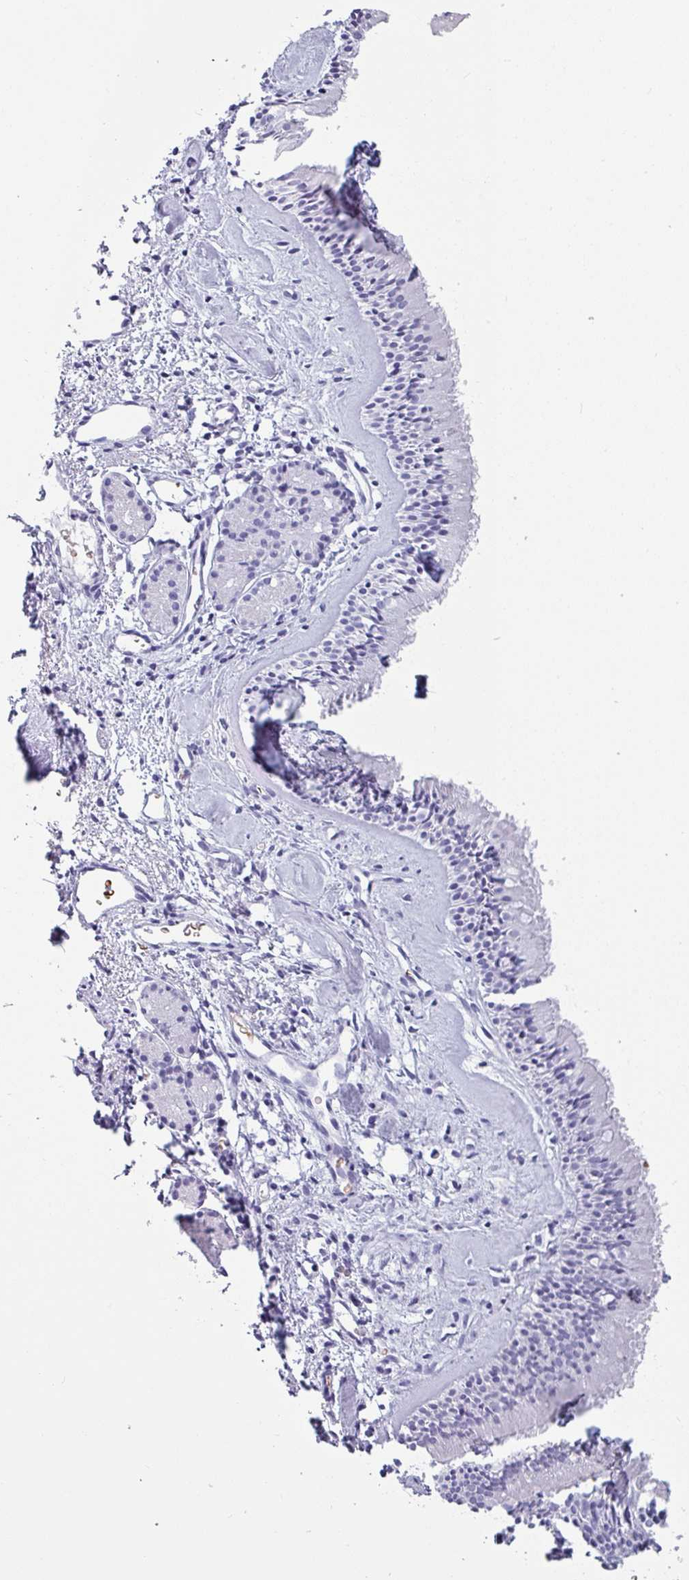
{"staining": {"intensity": "negative", "quantity": "none", "location": "none"}, "tissue": "nasopharynx", "cell_type": "Respiratory epithelial cells", "image_type": "normal", "snomed": [{"axis": "morphology", "description": "Normal tissue, NOS"}, {"axis": "topography", "description": "Nasopharynx"}], "caption": "DAB immunohistochemical staining of normal human nasopharynx exhibits no significant positivity in respiratory epithelial cells. The staining is performed using DAB brown chromogen with nuclei counter-stained in using hematoxylin.", "gene": "CRYBB2", "patient": {"sex": "male", "age": 82}}